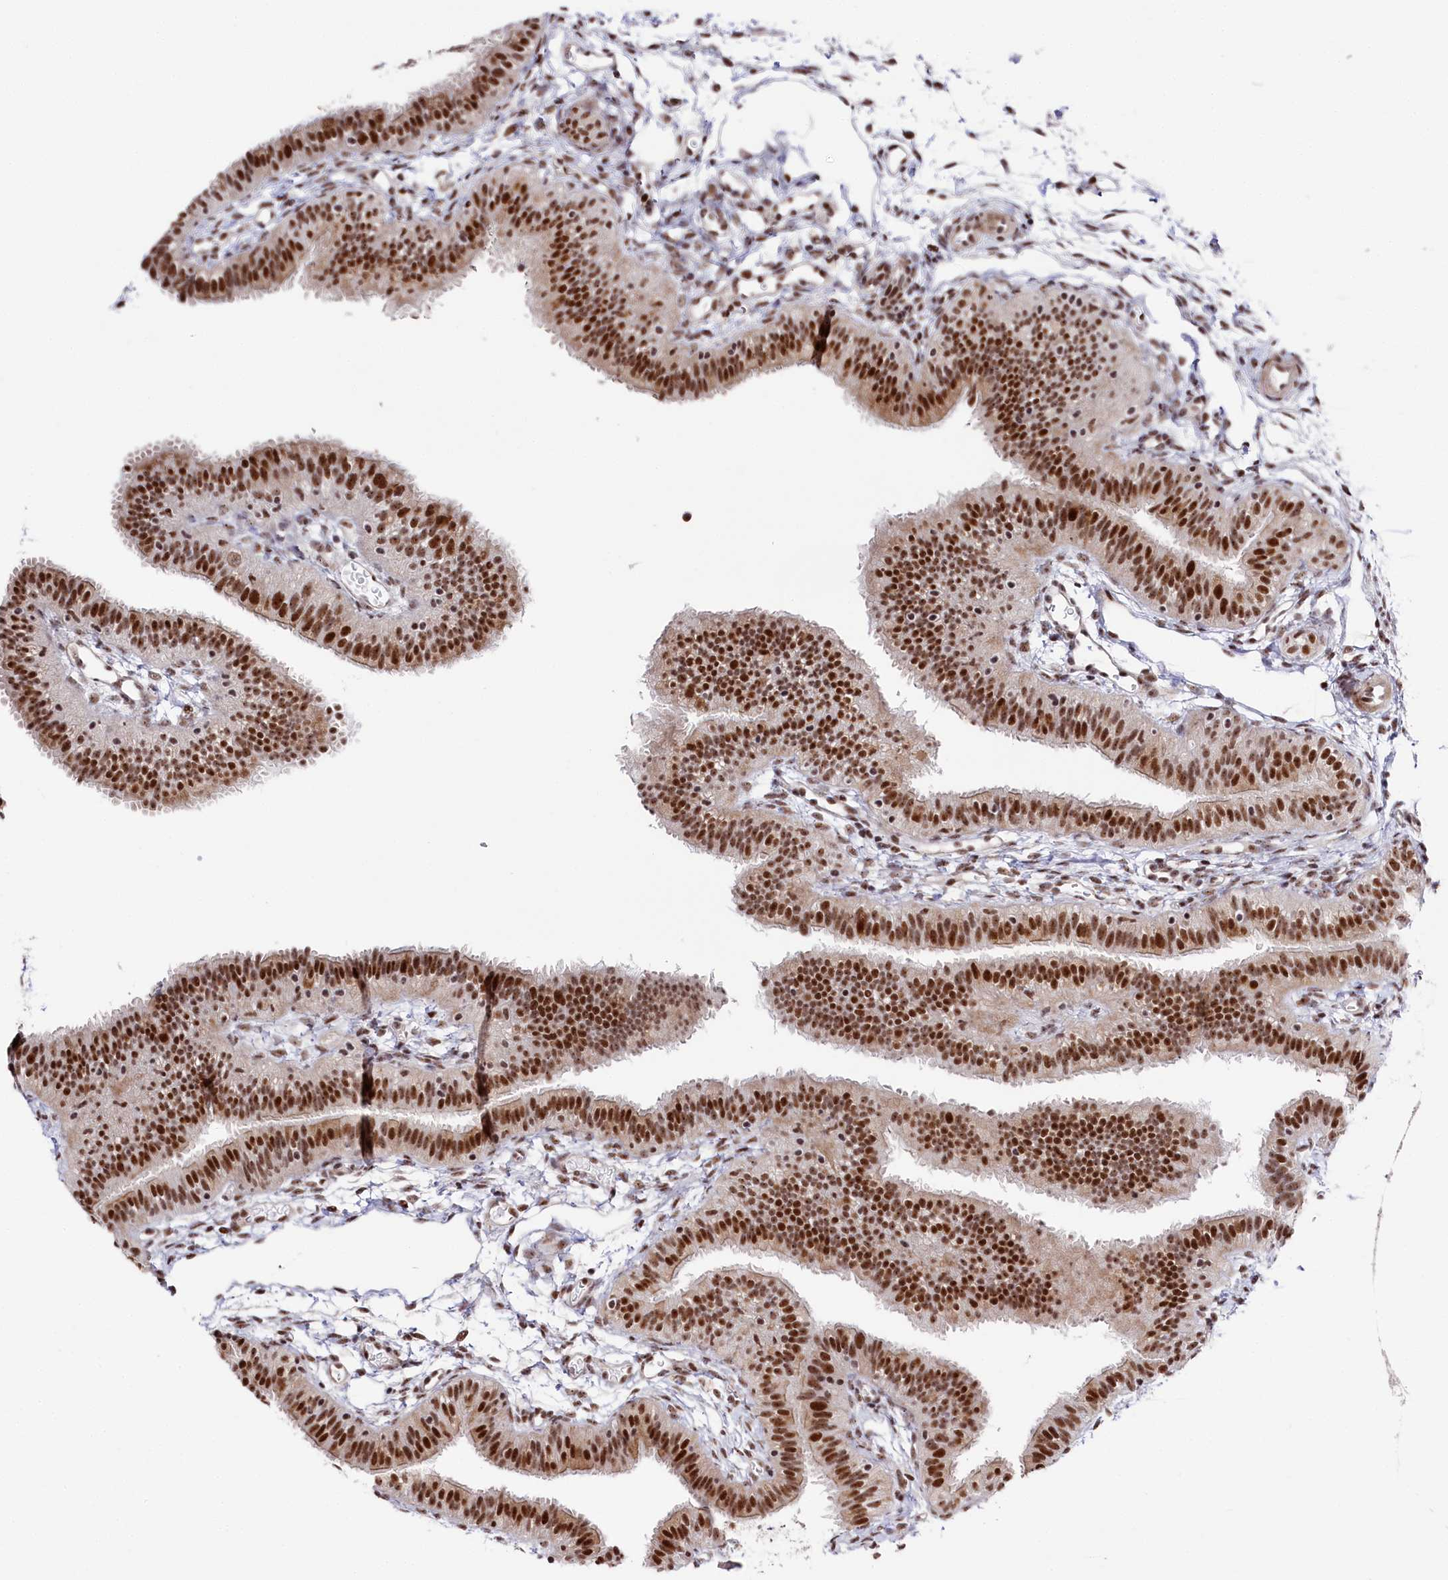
{"staining": {"intensity": "strong", "quantity": ">75%", "location": "nuclear"}, "tissue": "fallopian tube", "cell_type": "Glandular cells", "image_type": "normal", "snomed": [{"axis": "morphology", "description": "Normal tissue, NOS"}, {"axis": "topography", "description": "Fallopian tube"}], "caption": "Immunohistochemical staining of unremarkable human fallopian tube shows >75% levels of strong nuclear protein expression in approximately >75% of glandular cells.", "gene": "POLR2H", "patient": {"sex": "female", "age": 35}}